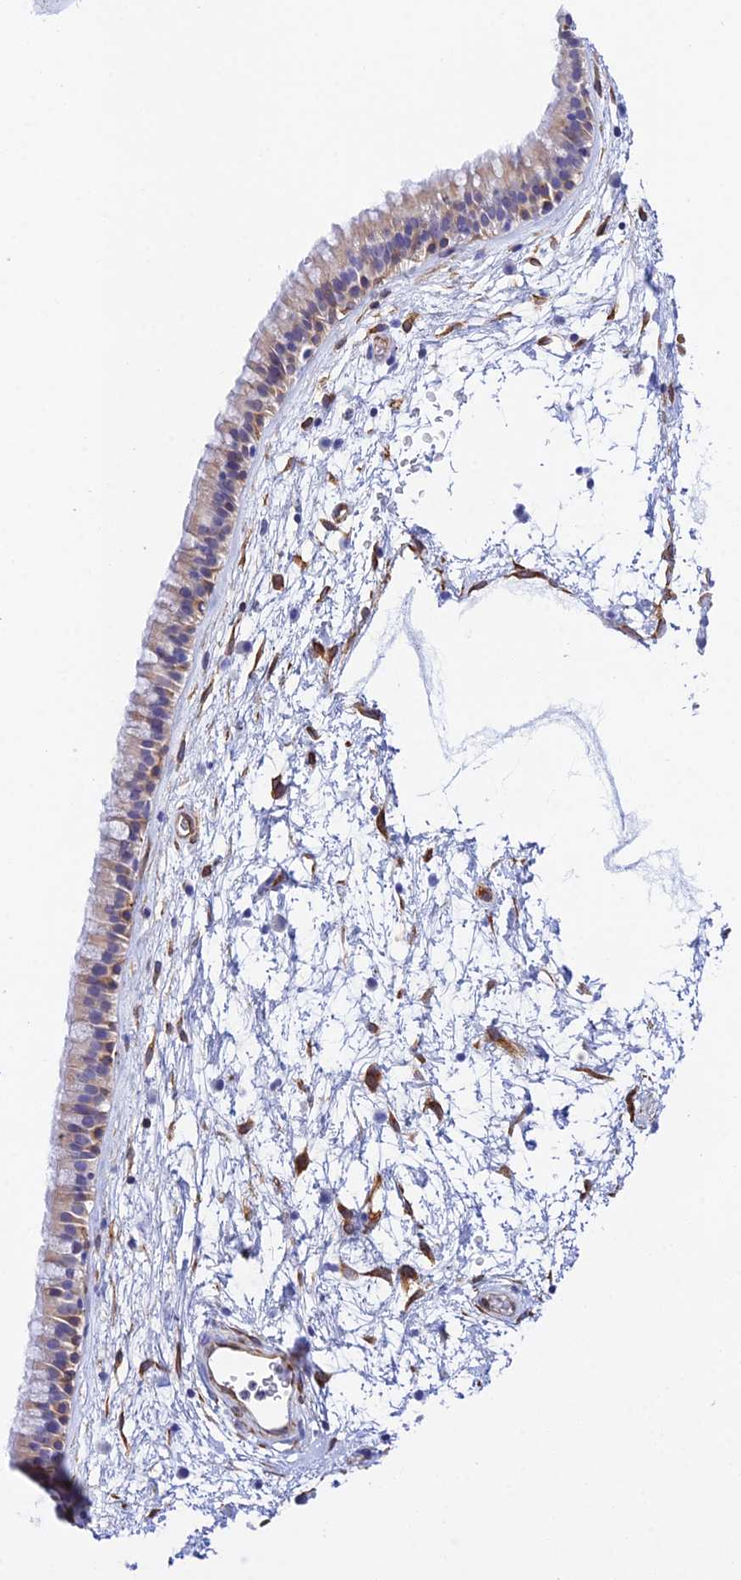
{"staining": {"intensity": "moderate", "quantity": "25%-75%", "location": "cytoplasmic/membranous"}, "tissue": "nasopharynx", "cell_type": "Respiratory epithelial cells", "image_type": "normal", "snomed": [{"axis": "morphology", "description": "Normal tissue, NOS"}, {"axis": "morphology", "description": "Inflammation, NOS"}, {"axis": "topography", "description": "Nasopharynx"}], "caption": "Immunohistochemical staining of normal human nasopharynx shows 25%-75% levels of moderate cytoplasmic/membranous protein positivity in about 25%-75% of respiratory epithelial cells.", "gene": "MXRA7", "patient": {"sex": "male", "age": 48}}